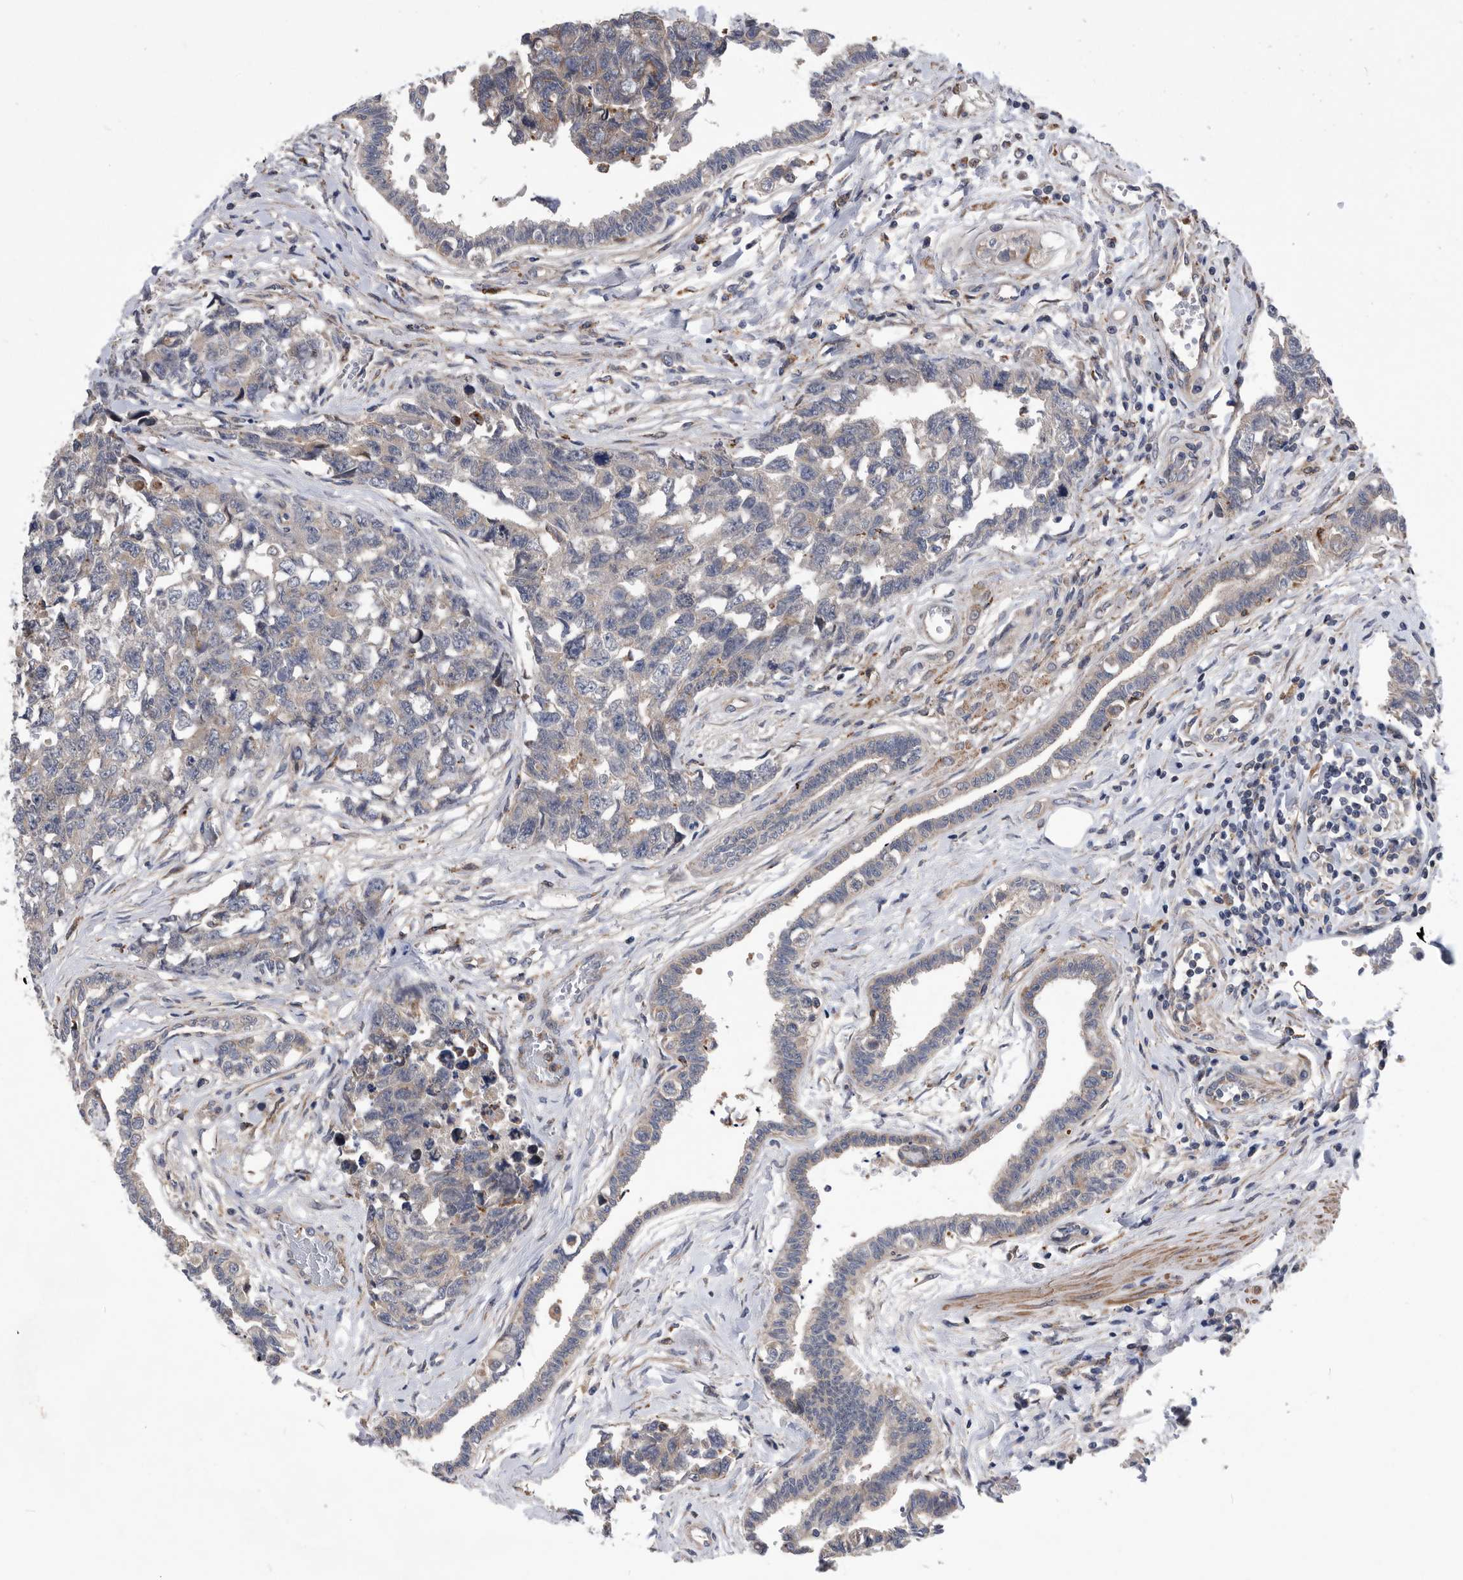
{"staining": {"intensity": "negative", "quantity": "none", "location": "none"}, "tissue": "testis cancer", "cell_type": "Tumor cells", "image_type": "cancer", "snomed": [{"axis": "morphology", "description": "Carcinoma, Embryonal, NOS"}, {"axis": "topography", "description": "Testis"}], "caption": "High magnification brightfield microscopy of embryonal carcinoma (testis) stained with DAB (brown) and counterstained with hematoxylin (blue): tumor cells show no significant positivity.", "gene": "BAIAP3", "patient": {"sex": "male", "age": 31}}